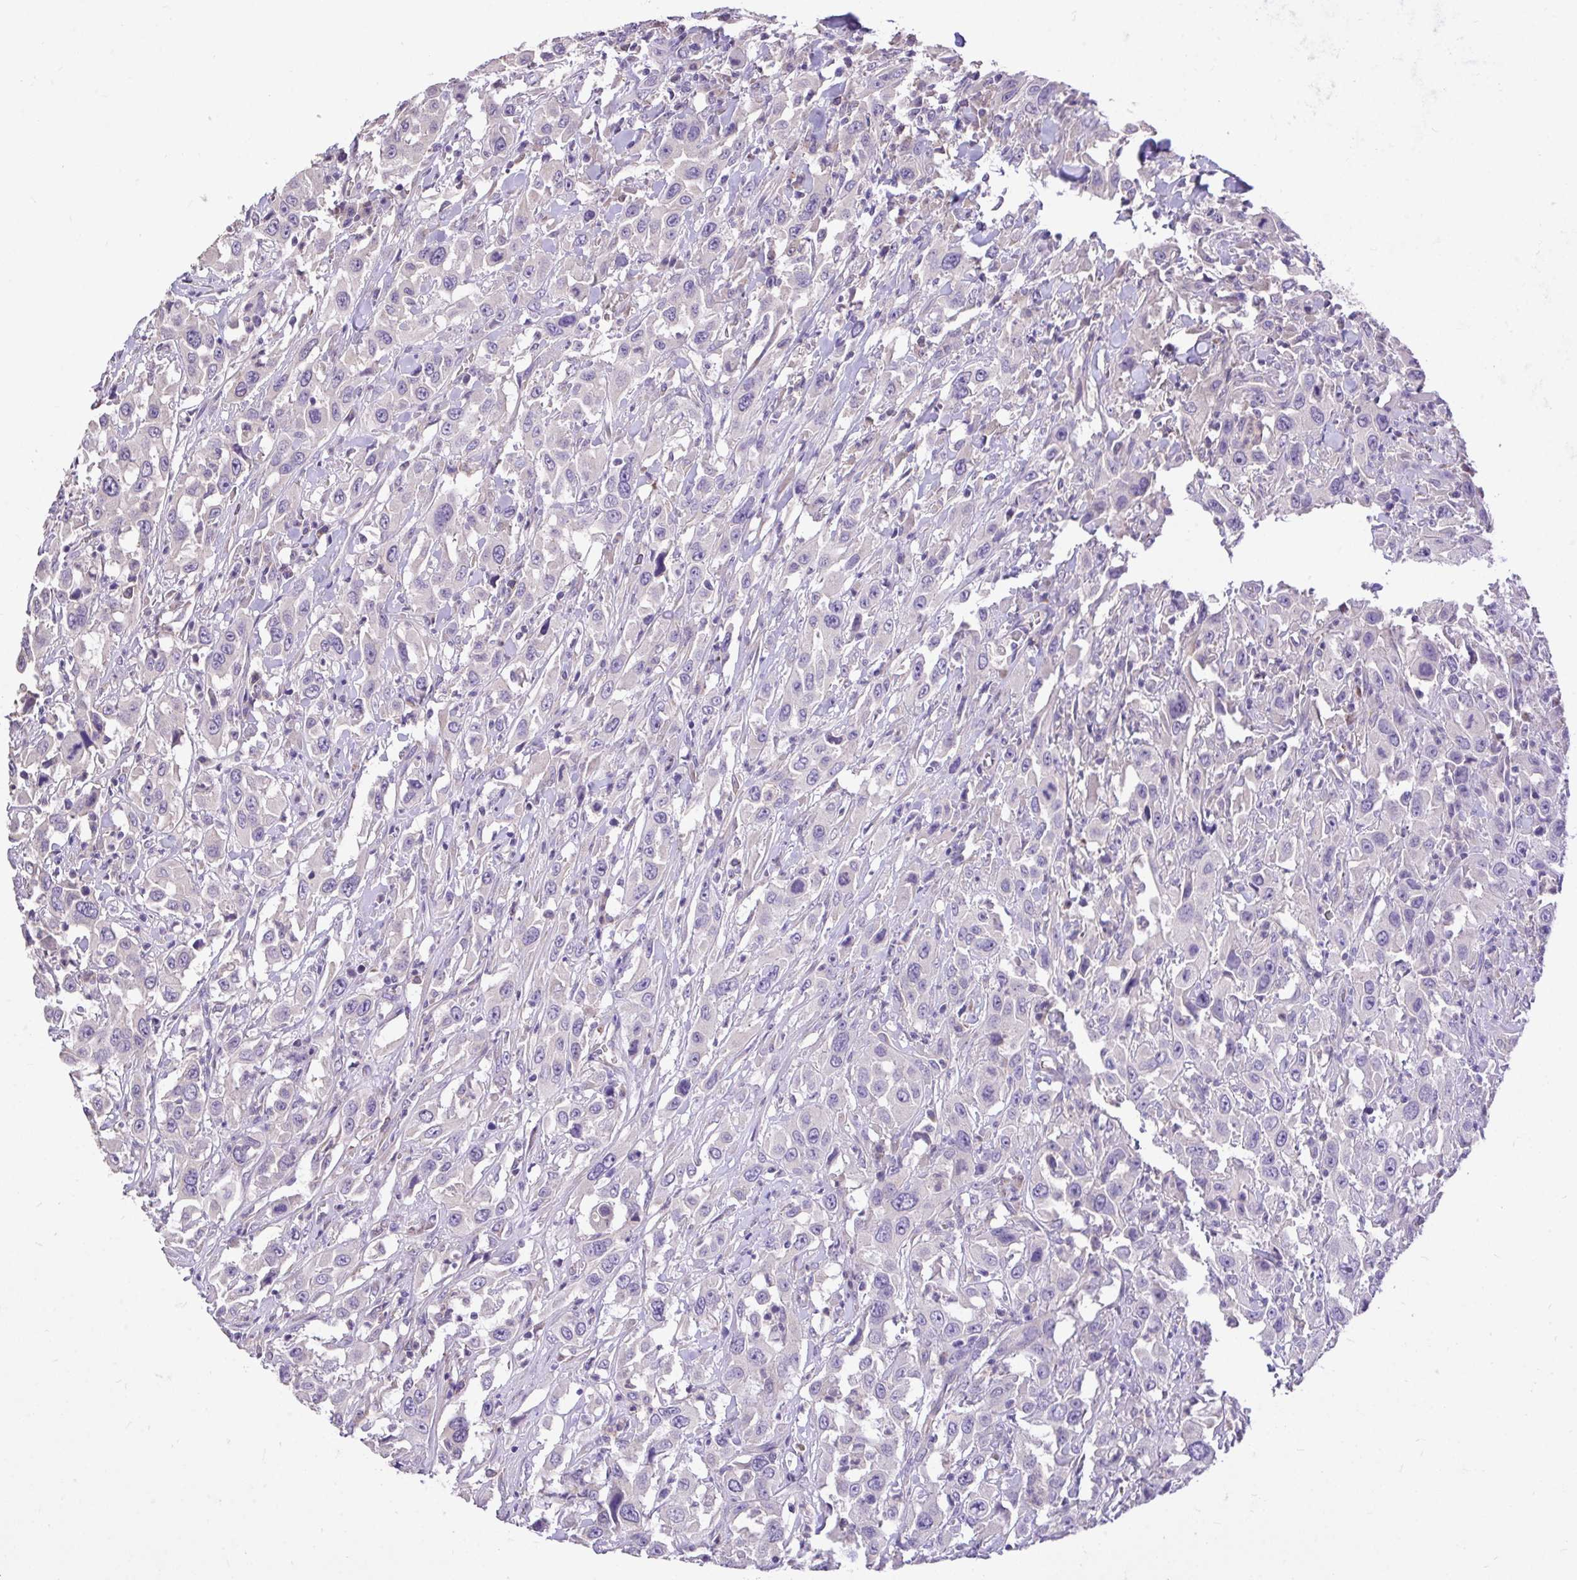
{"staining": {"intensity": "negative", "quantity": "none", "location": "none"}, "tissue": "urothelial cancer", "cell_type": "Tumor cells", "image_type": "cancer", "snomed": [{"axis": "morphology", "description": "Urothelial carcinoma, High grade"}, {"axis": "topography", "description": "Urinary bladder"}], "caption": "High magnification brightfield microscopy of high-grade urothelial carcinoma stained with DAB (brown) and counterstained with hematoxylin (blue): tumor cells show no significant expression. Brightfield microscopy of IHC stained with DAB (brown) and hematoxylin (blue), captured at high magnification.", "gene": "MPC2", "patient": {"sex": "male", "age": 61}}